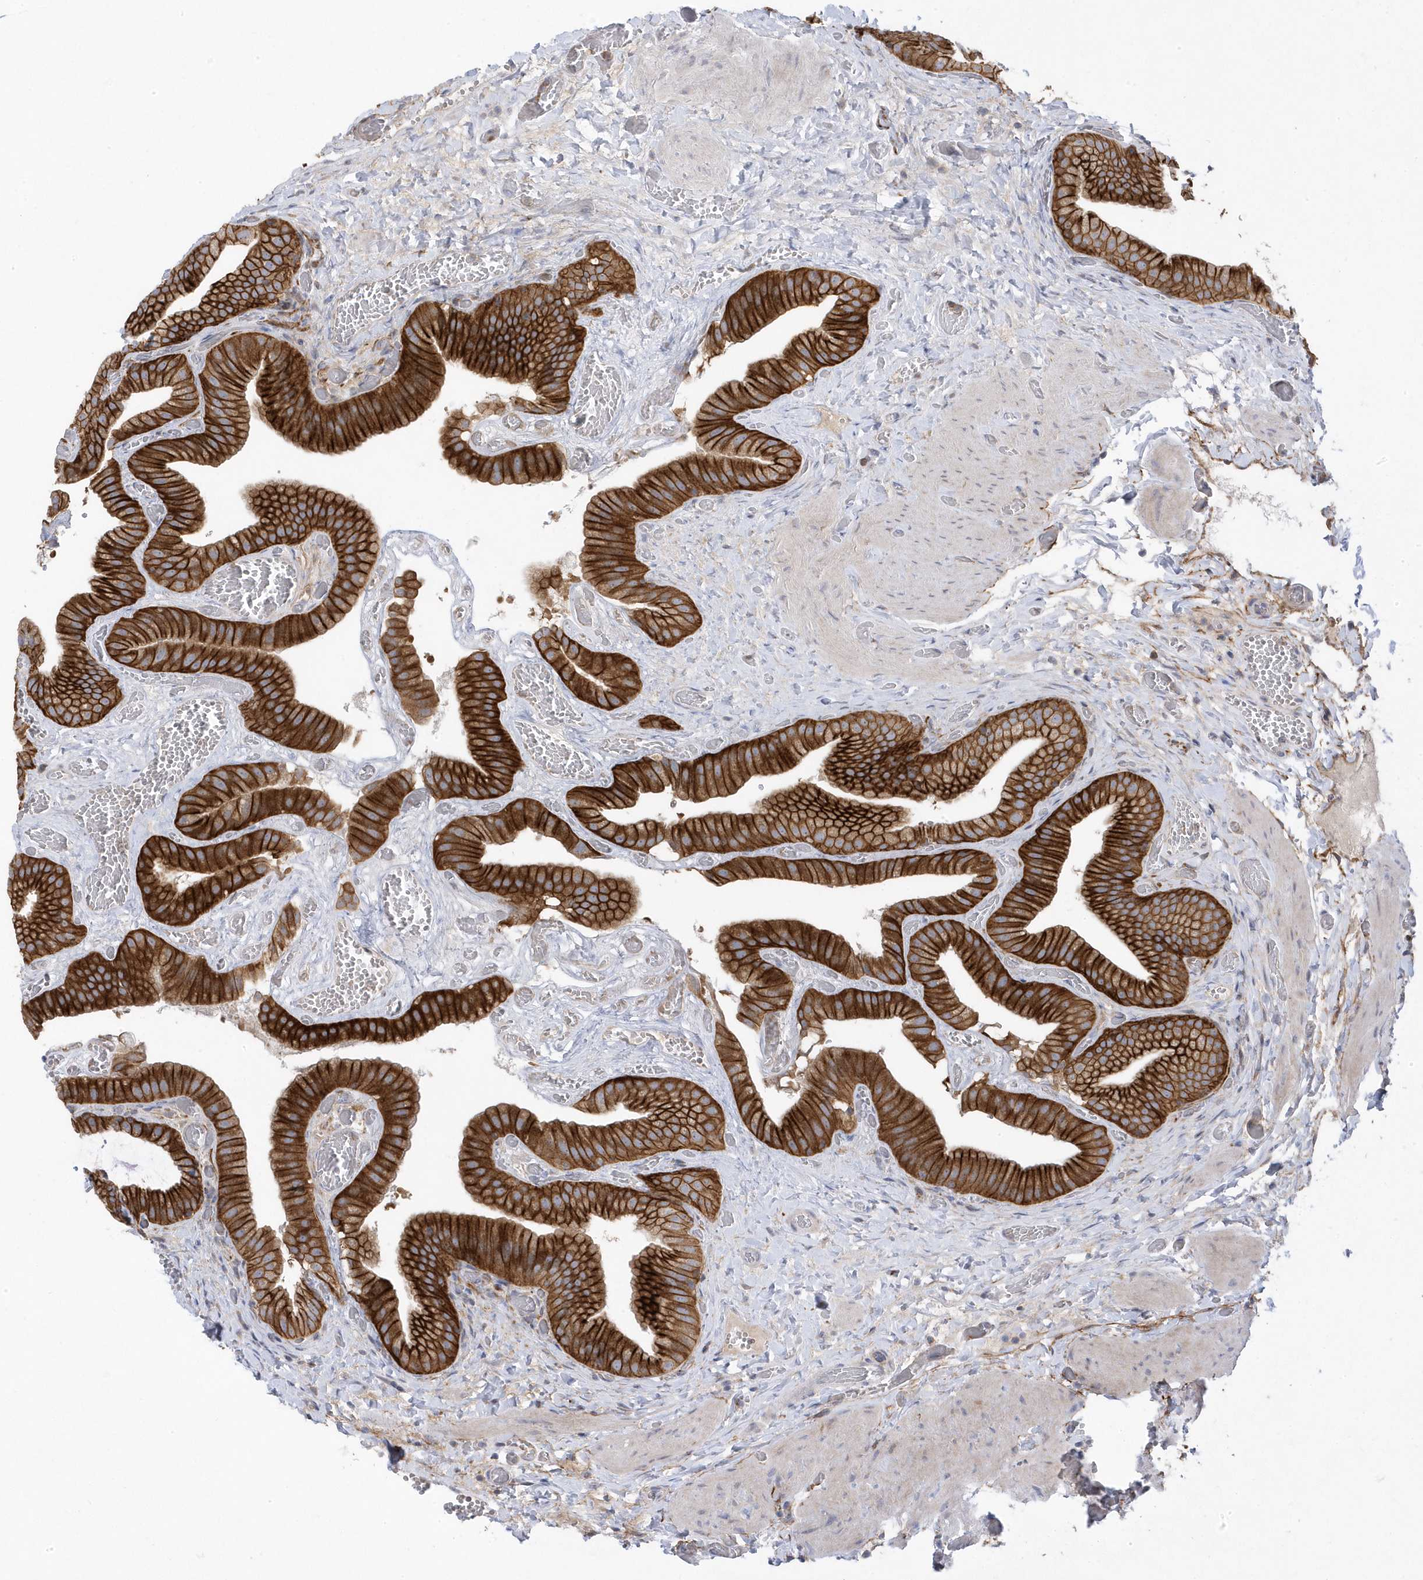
{"staining": {"intensity": "strong", "quantity": ">75%", "location": "cytoplasmic/membranous"}, "tissue": "gallbladder", "cell_type": "Glandular cells", "image_type": "normal", "snomed": [{"axis": "morphology", "description": "Normal tissue, NOS"}, {"axis": "topography", "description": "Gallbladder"}], "caption": "This histopathology image displays IHC staining of benign gallbladder, with high strong cytoplasmic/membranous staining in about >75% of glandular cells.", "gene": "ANAPC1", "patient": {"sex": "female", "age": 64}}